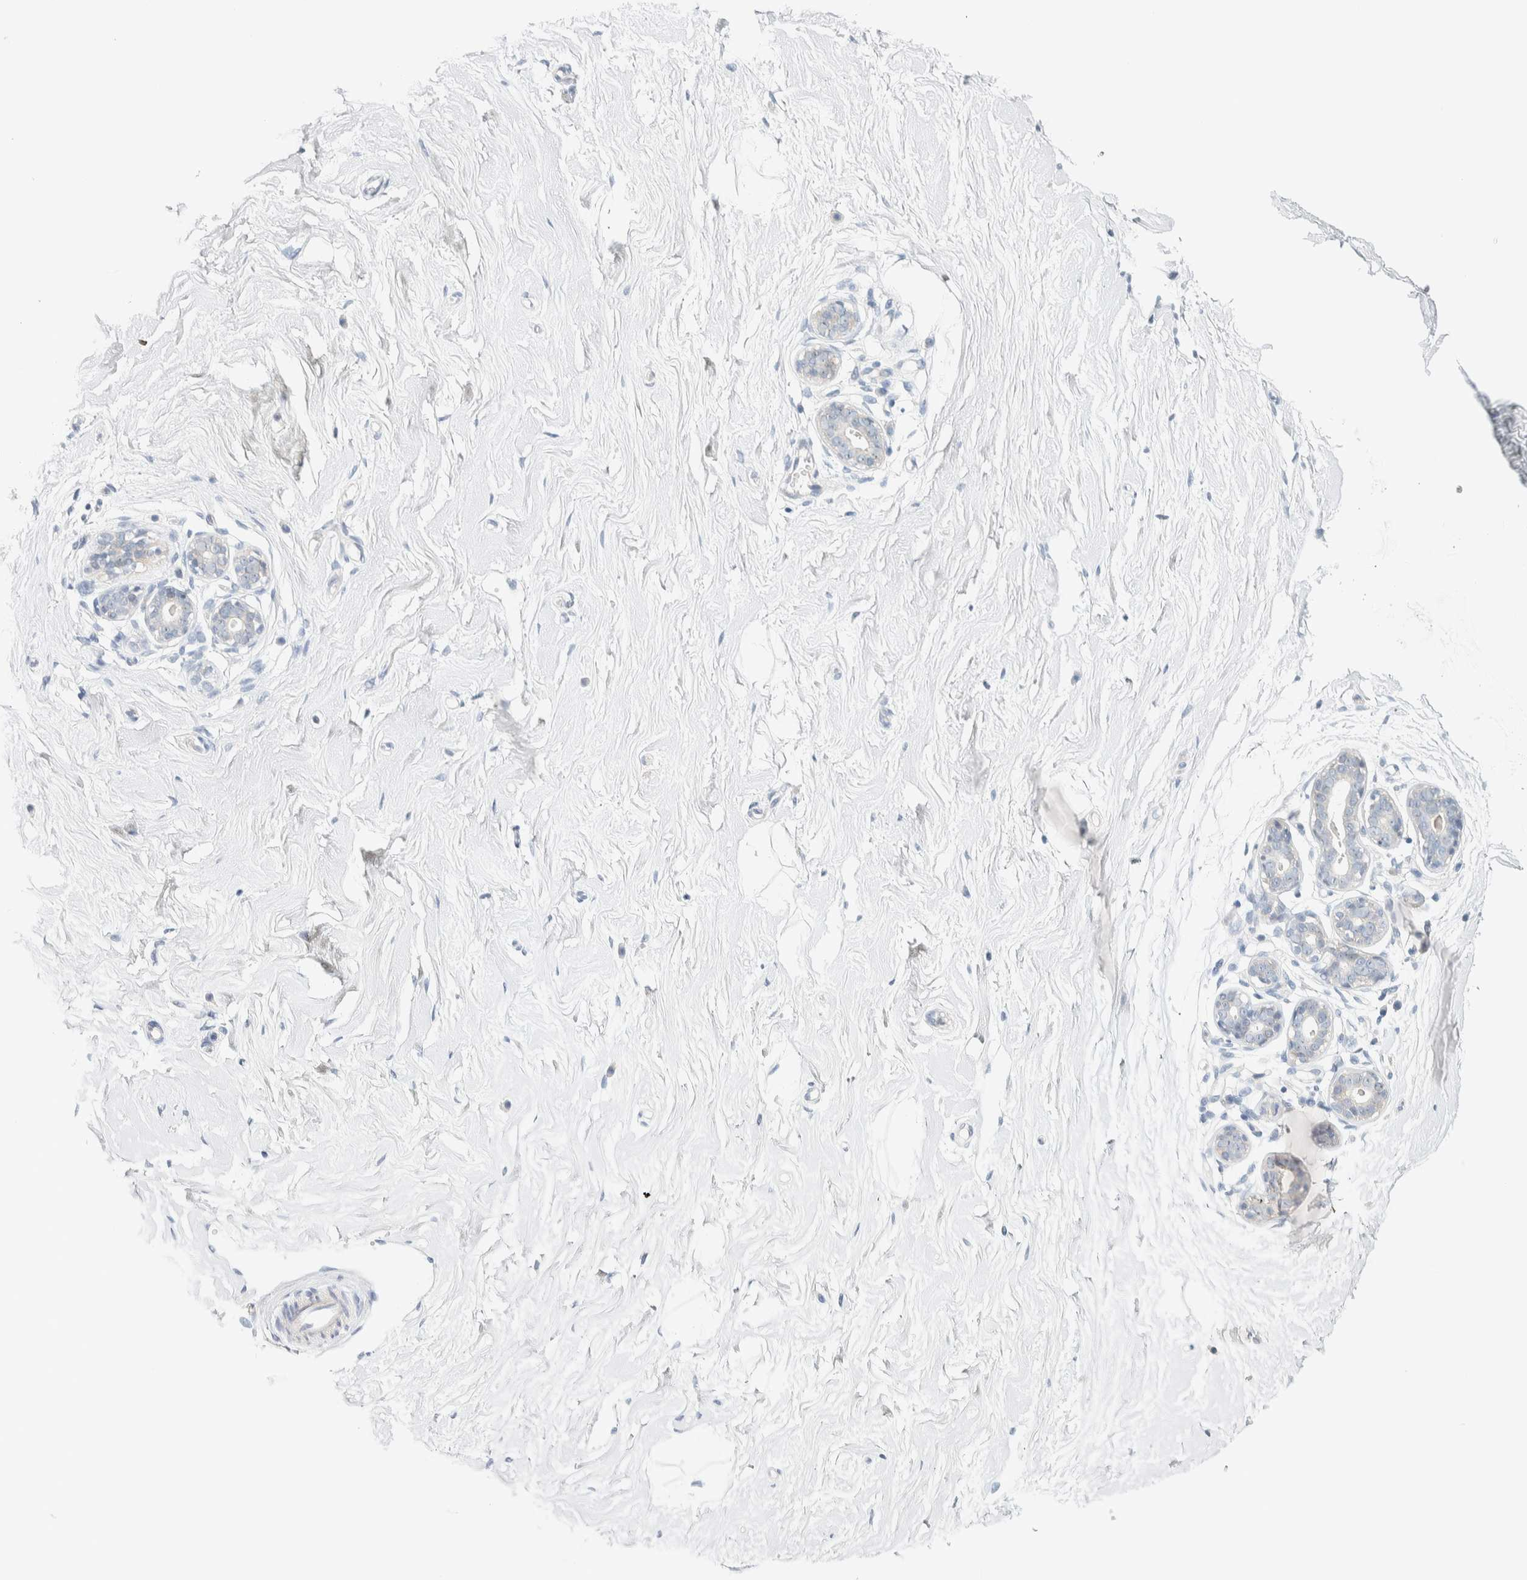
{"staining": {"intensity": "negative", "quantity": "none", "location": "none"}, "tissue": "breast", "cell_type": "Adipocytes", "image_type": "normal", "snomed": [{"axis": "morphology", "description": "Normal tissue, NOS"}, {"axis": "topography", "description": "Breast"}], "caption": "This is a micrograph of IHC staining of benign breast, which shows no staining in adipocytes. (Brightfield microscopy of DAB (3,3'-diaminobenzidine) immunohistochemistry (IHC) at high magnification).", "gene": "NDE1", "patient": {"sex": "female", "age": 23}}